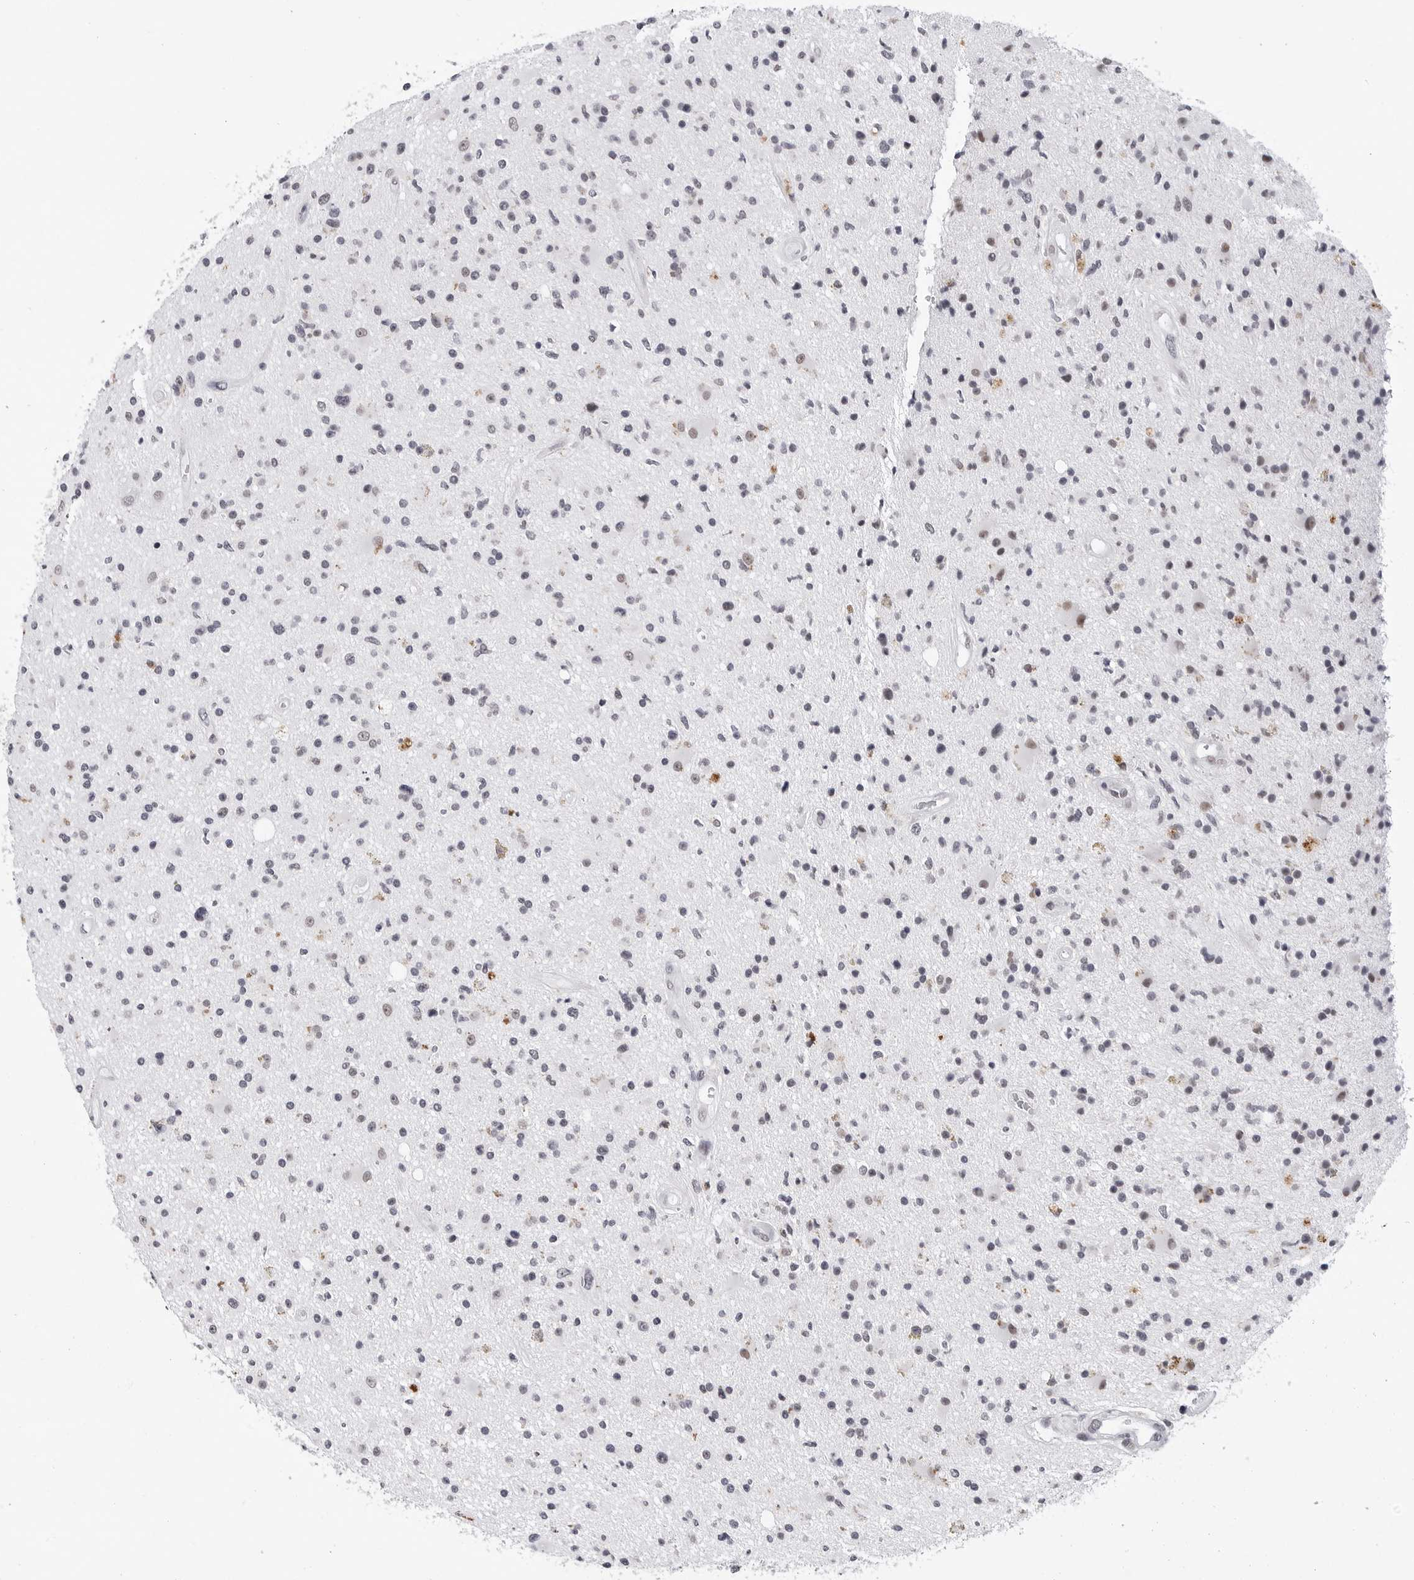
{"staining": {"intensity": "weak", "quantity": "<25%", "location": "nuclear"}, "tissue": "glioma", "cell_type": "Tumor cells", "image_type": "cancer", "snomed": [{"axis": "morphology", "description": "Glioma, malignant, High grade"}, {"axis": "topography", "description": "Brain"}], "caption": "Immunohistochemistry (IHC) histopathology image of human high-grade glioma (malignant) stained for a protein (brown), which reveals no positivity in tumor cells.", "gene": "SF3B4", "patient": {"sex": "male", "age": 33}}